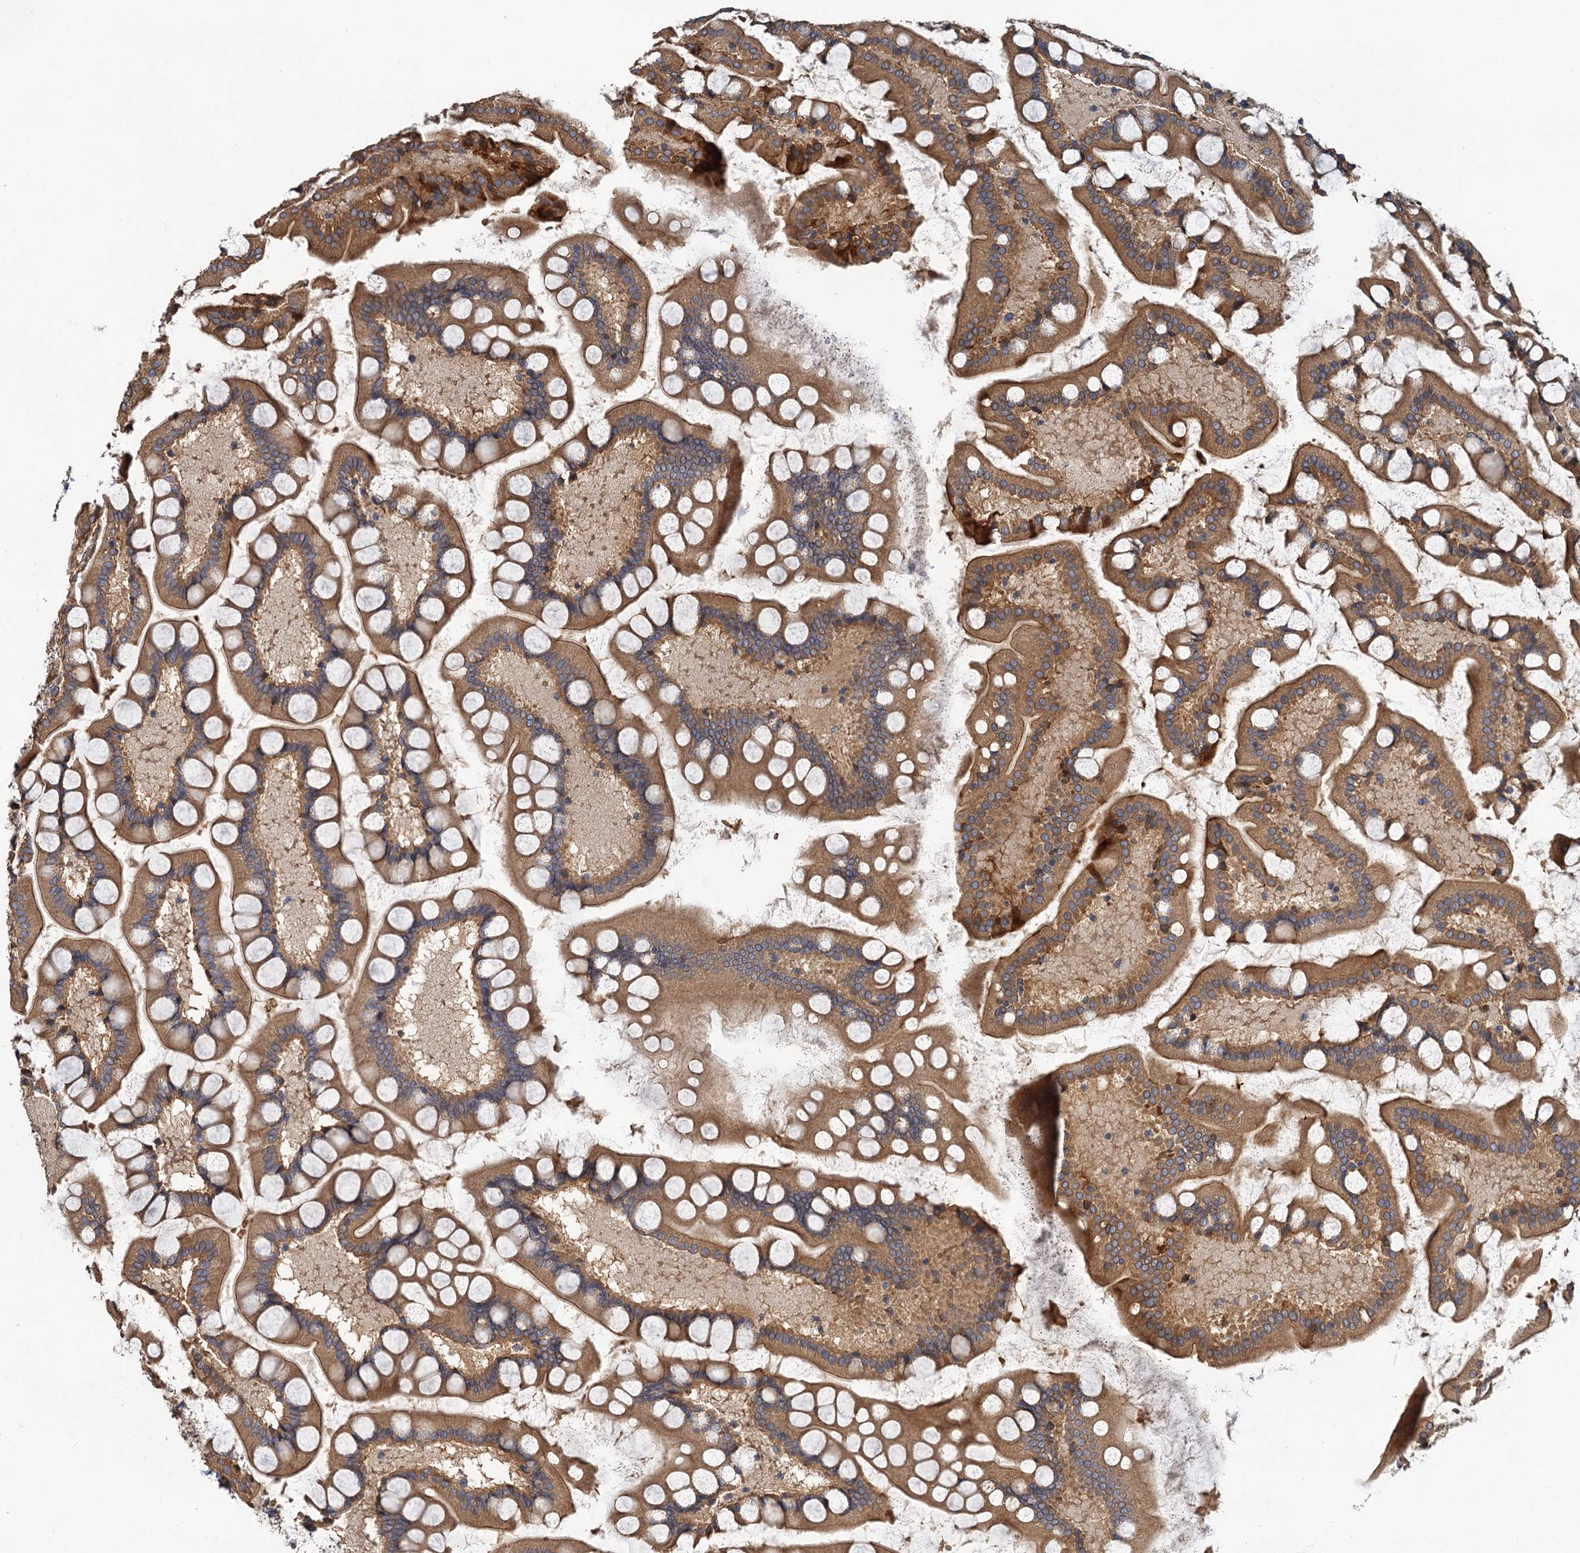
{"staining": {"intensity": "moderate", "quantity": ">75%", "location": "cytoplasmic/membranous"}, "tissue": "small intestine", "cell_type": "Glandular cells", "image_type": "normal", "snomed": [{"axis": "morphology", "description": "Normal tissue, NOS"}, {"axis": "topography", "description": "Small intestine"}], "caption": "High-power microscopy captured an immunohistochemistry (IHC) histopathology image of unremarkable small intestine, revealing moderate cytoplasmic/membranous expression in approximately >75% of glandular cells.", "gene": "ZNF324", "patient": {"sex": "male", "age": 41}}